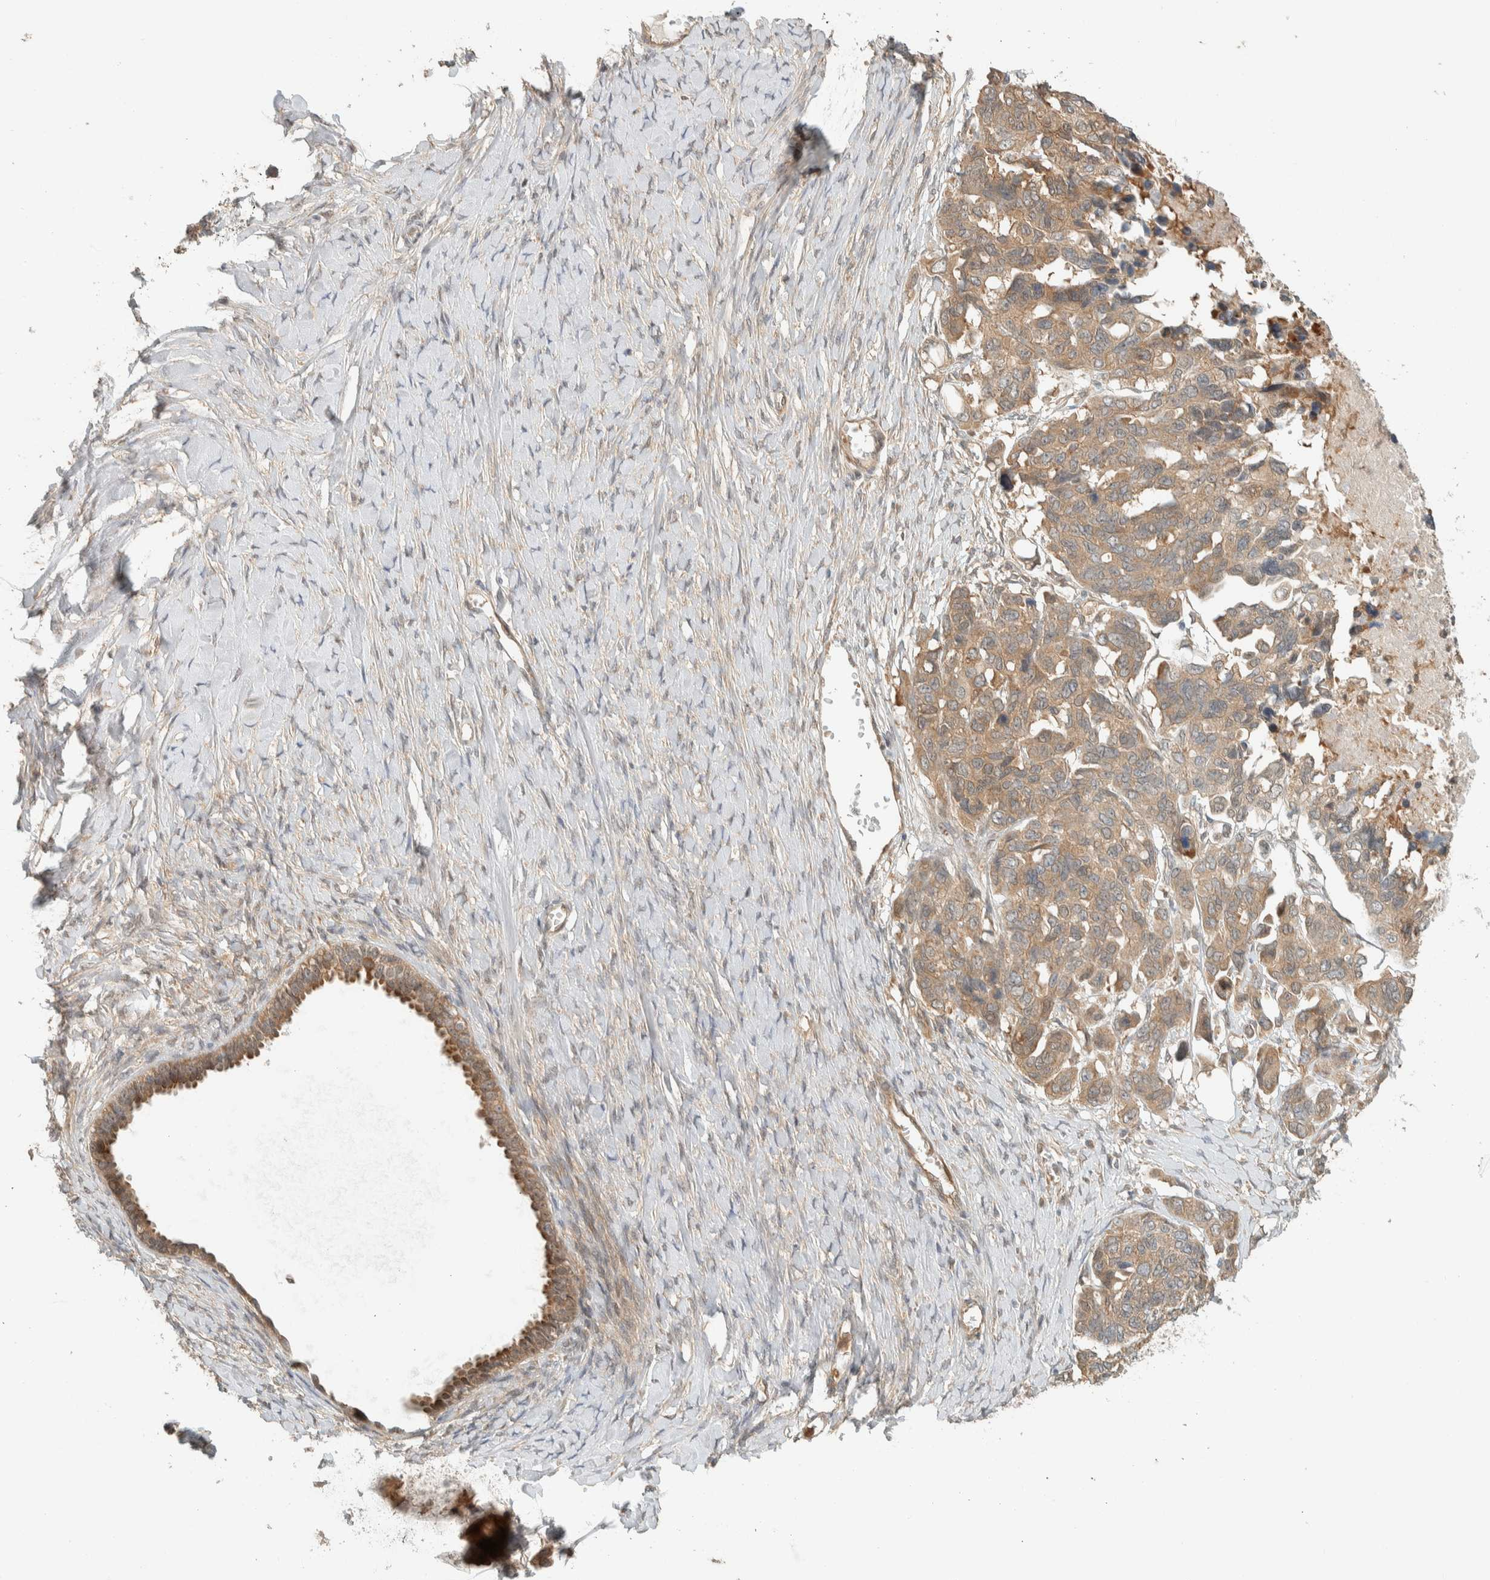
{"staining": {"intensity": "moderate", "quantity": ">75%", "location": "cytoplasmic/membranous"}, "tissue": "ovarian cancer", "cell_type": "Tumor cells", "image_type": "cancer", "snomed": [{"axis": "morphology", "description": "Cystadenocarcinoma, serous, NOS"}, {"axis": "topography", "description": "Ovary"}], "caption": "This is a photomicrograph of immunohistochemistry (IHC) staining of ovarian cancer, which shows moderate positivity in the cytoplasmic/membranous of tumor cells.", "gene": "ADSS2", "patient": {"sex": "female", "age": 79}}